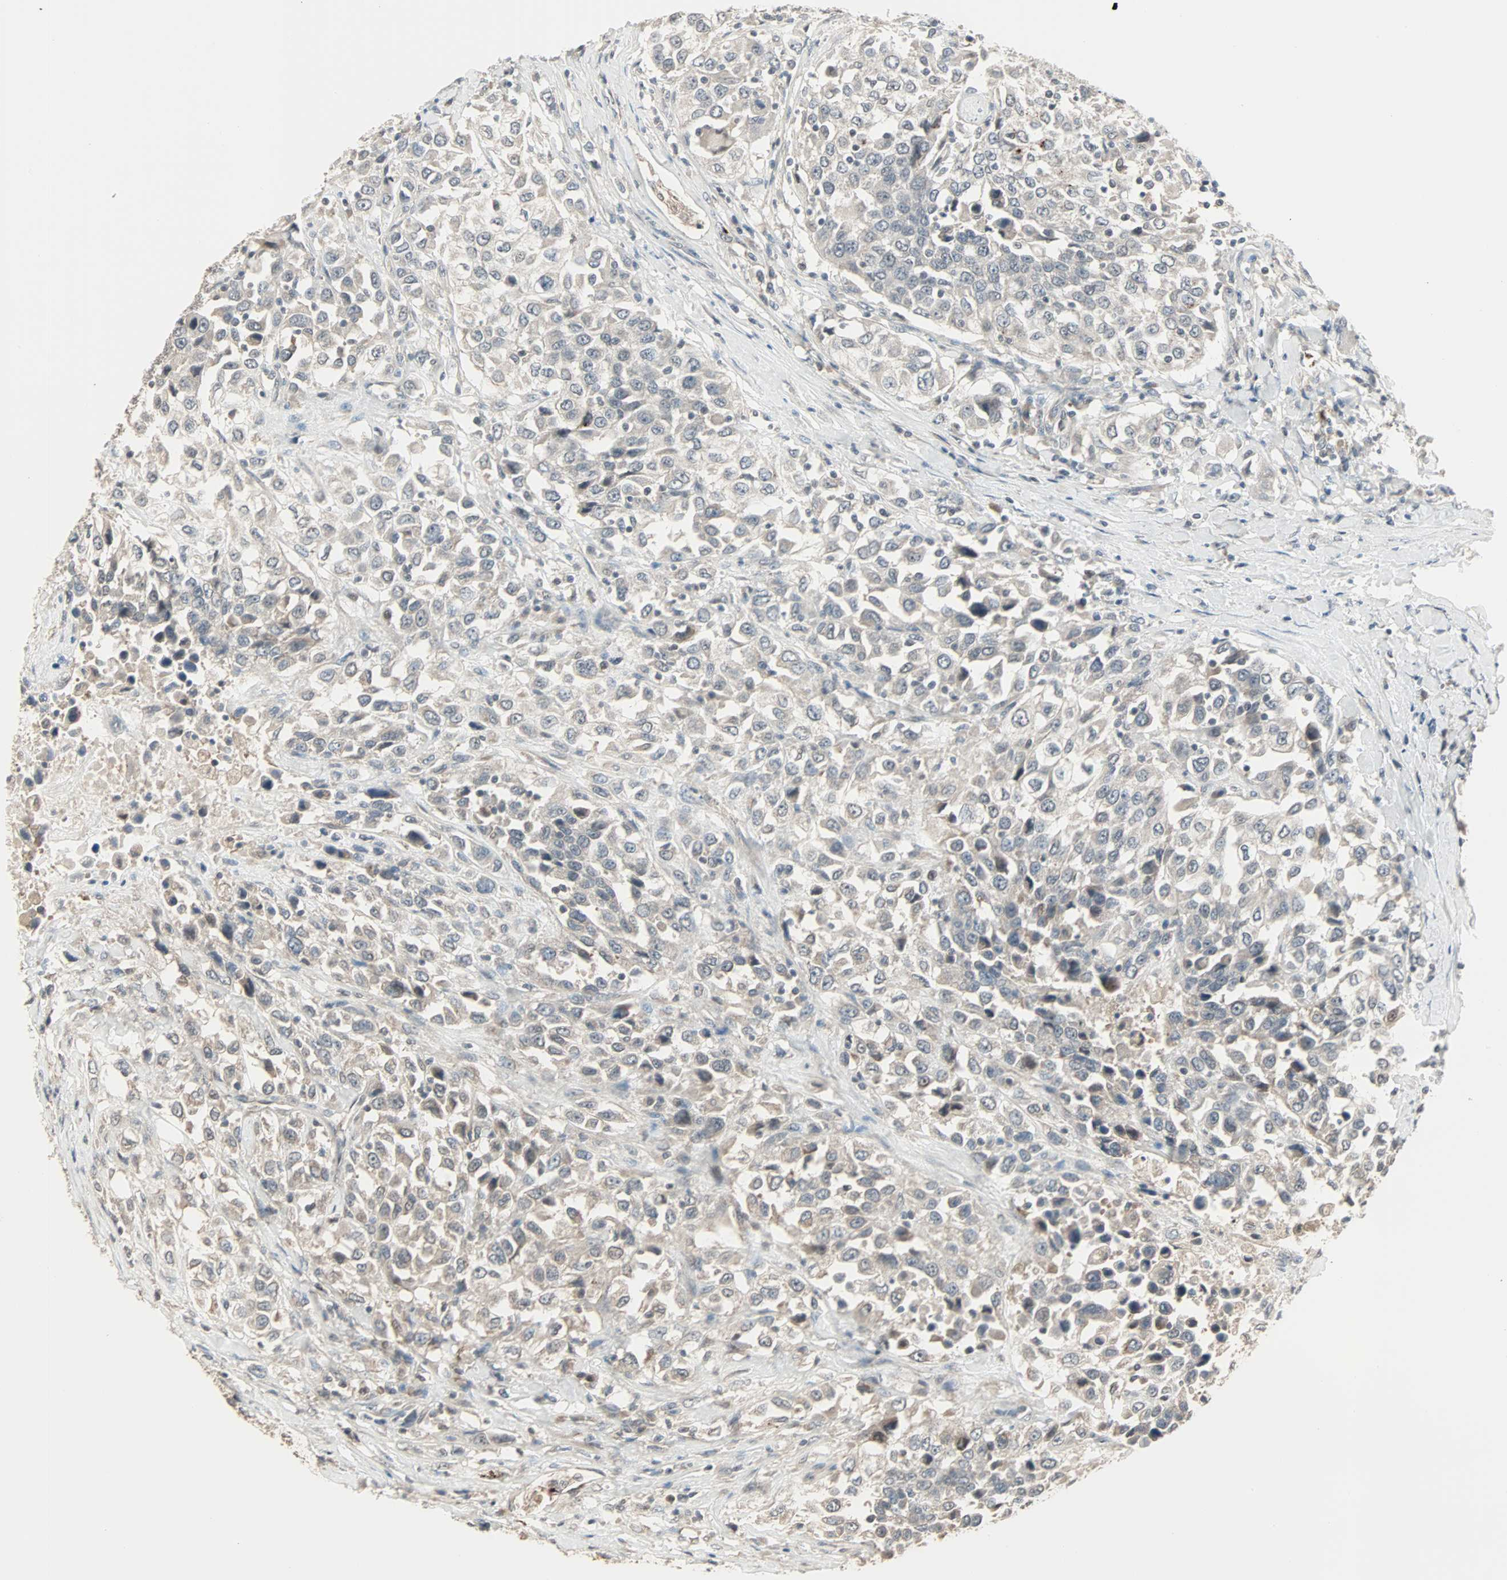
{"staining": {"intensity": "negative", "quantity": "none", "location": "none"}, "tissue": "urothelial cancer", "cell_type": "Tumor cells", "image_type": "cancer", "snomed": [{"axis": "morphology", "description": "Urothelial carcinoma, High grade"}, {"axis": "topography", "description": "Urinary bladder"}], "caption": "There is no significant staining in tumor cells of high-grade urothelial carcinoma. Nuclei are stained in blue.", "gene": "KDM4A", "patient": {"sex": "female", "age": 80}}